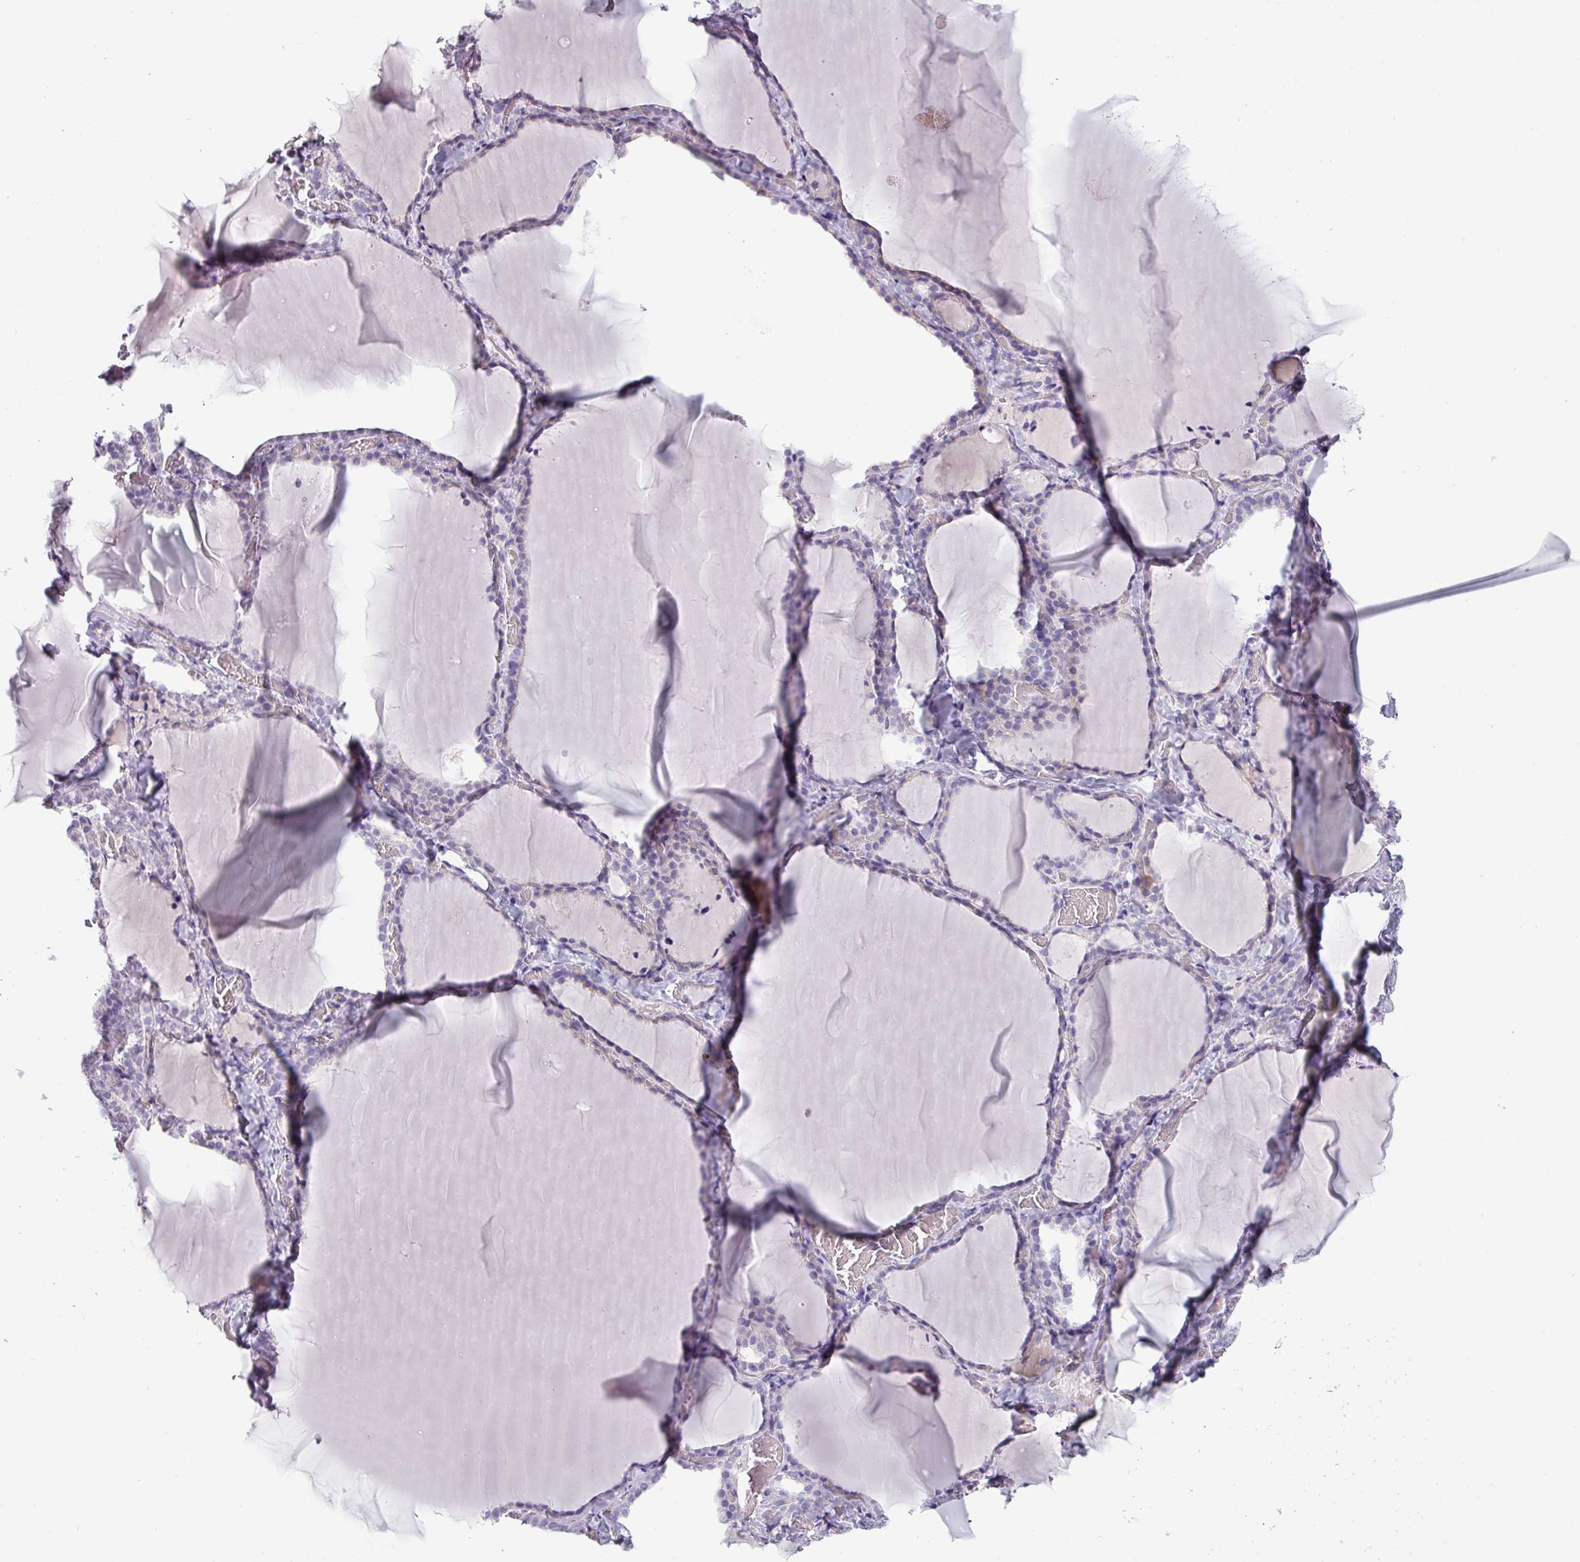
{"staining": {"intensity": "negative", "quantity": "none", "location": "none"}, "tissue": "thyroid gland", "cell_type": "Glandular cells", "image_type": "normal", "snomed": [{"axis": "morphology", "description": "Normal tissue, NOS"}, {"axis": "topography", "description": "Thyroid gland"}], "caption": "High power microscopy histopathology image of an IHC histopathology image of normal thyroid gland, revealing no significant expression in glandular cells. (Stains: DAB immunohistochemistry with hematoxylin counter stain, Microscopy: brightfield microscopy at high magnification).", "gene": "SLC26A9", "patient": {"sex": "female", "age": 22}}